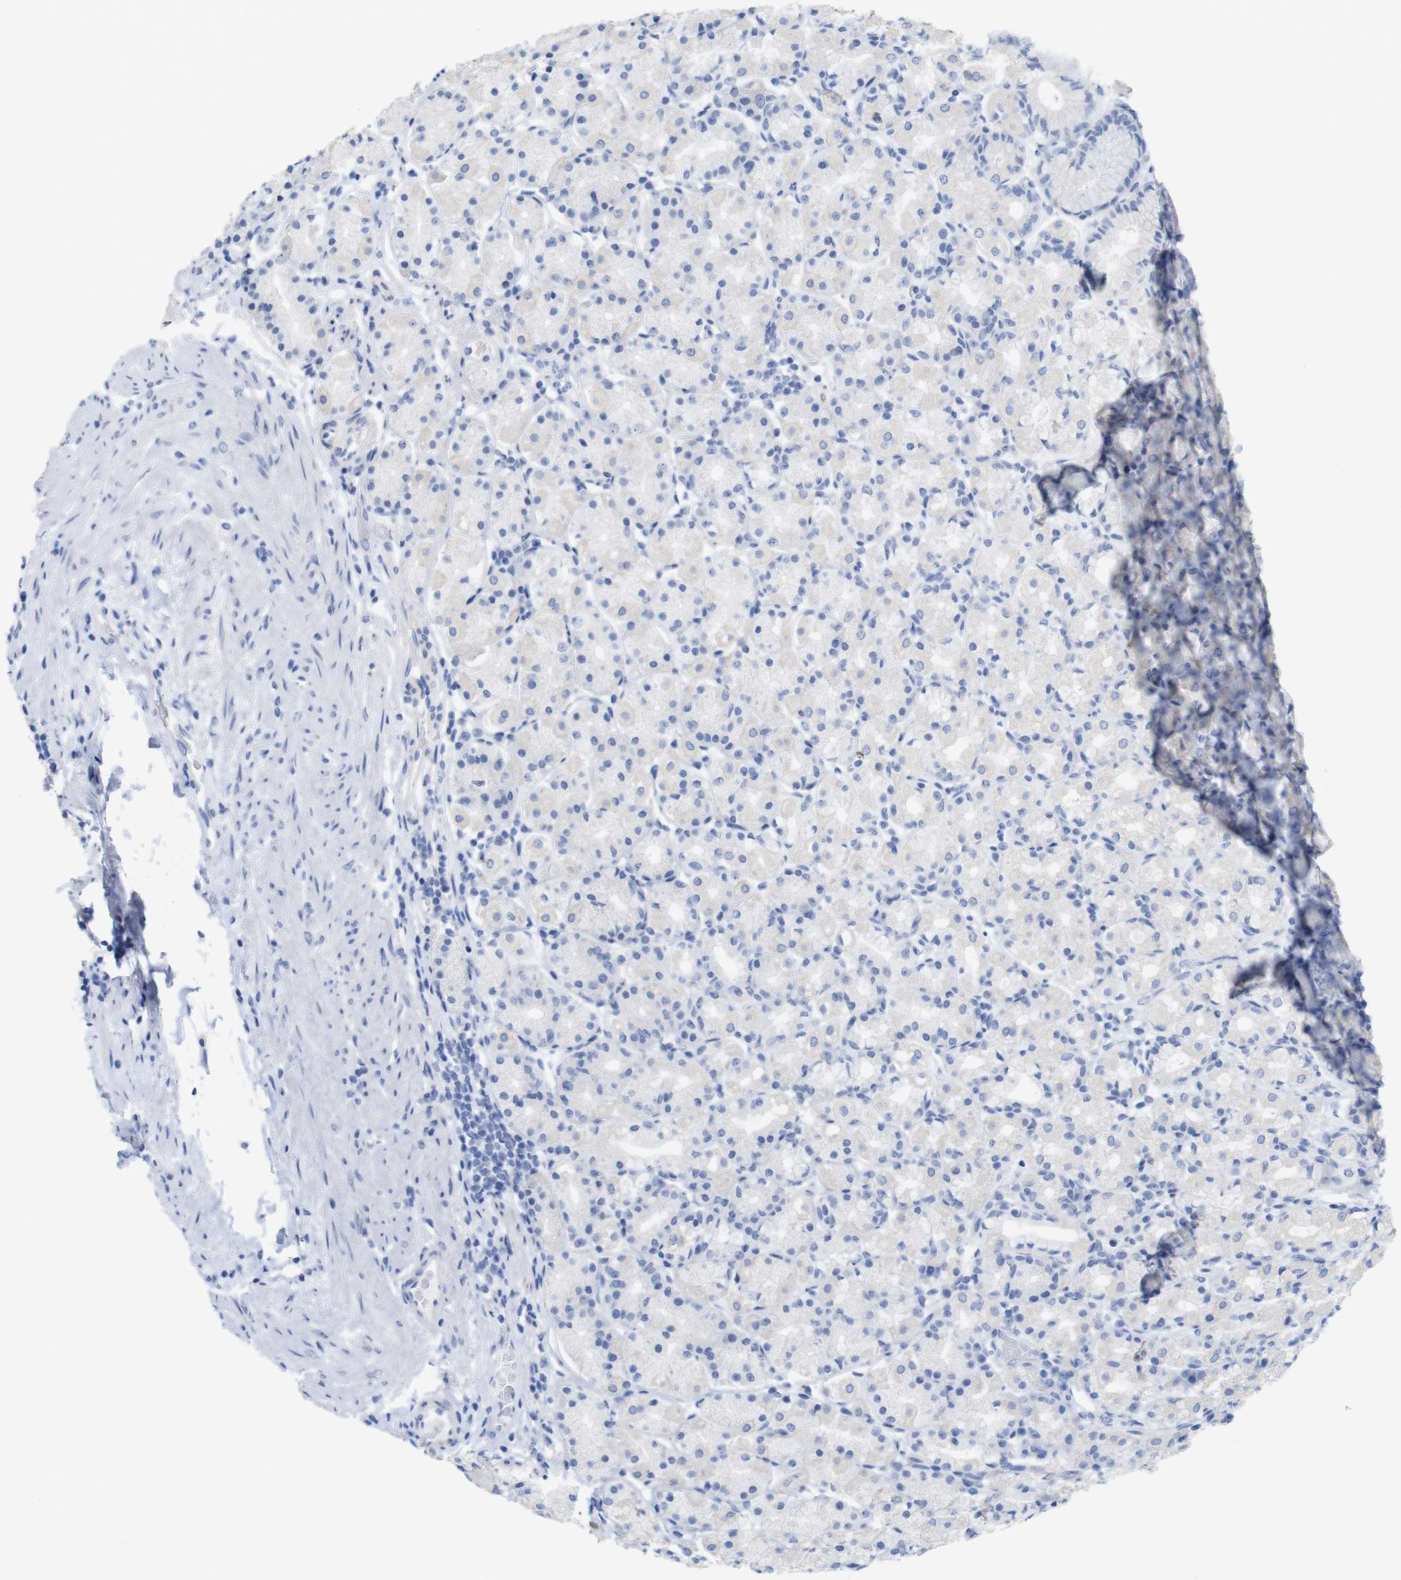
{"staining": {"intensity": "negative", "quantity": "none", "location": "none"}, "tissue": "stomach", "cell_type": "Glandular cells", "image_type": "normal", "snomed": [{"axis": "morphology", "description": "Normal tissue, NOS"}, {"axis": "topography", "description": "Stomach, upper"}], "caption": "Benign stomach was stained to show a protein in brown. There is no significant positivity in glandular cells.", "gene": "PNMA1", "patient": {"sex": "male", "age": 68}}